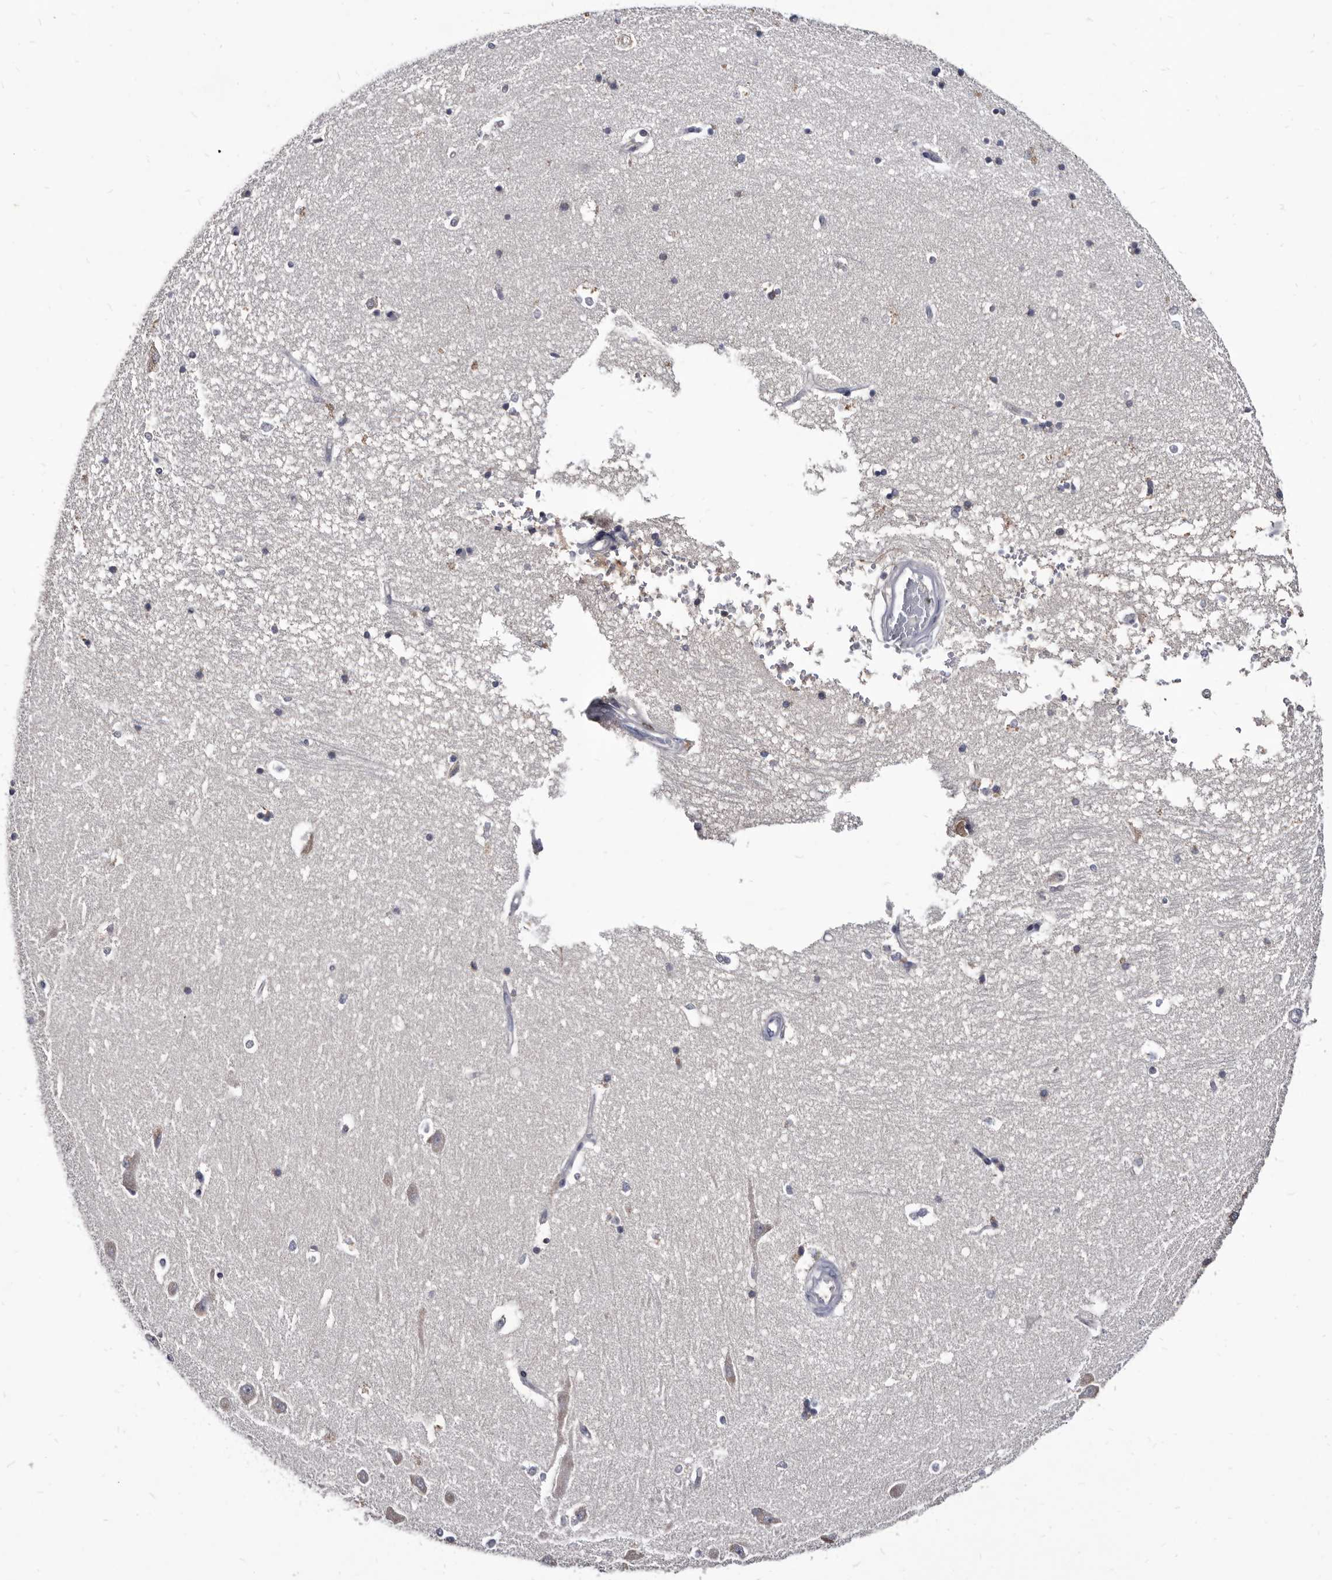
{"staining": {"intensity": "weak", "quantity": "<25%", "location": "cytoplasmic/membranous"}, "tissue": "hippocampus", "cell_type": "Glial cells", "image_type": "normal", "snomed": [{"axis": "morphology", "description": "Normal tissue, NOS"}, {"axis": "topography", "description": "Hippocampus"}], "caption": "DAB (3,3'-diaminobenzidine) immunohistochemical staining of unremarkable human hippocampus displays no significant expression in glial cells.", "gene": "ABCF2", "patient": {"sex": "male", "age": 45}}